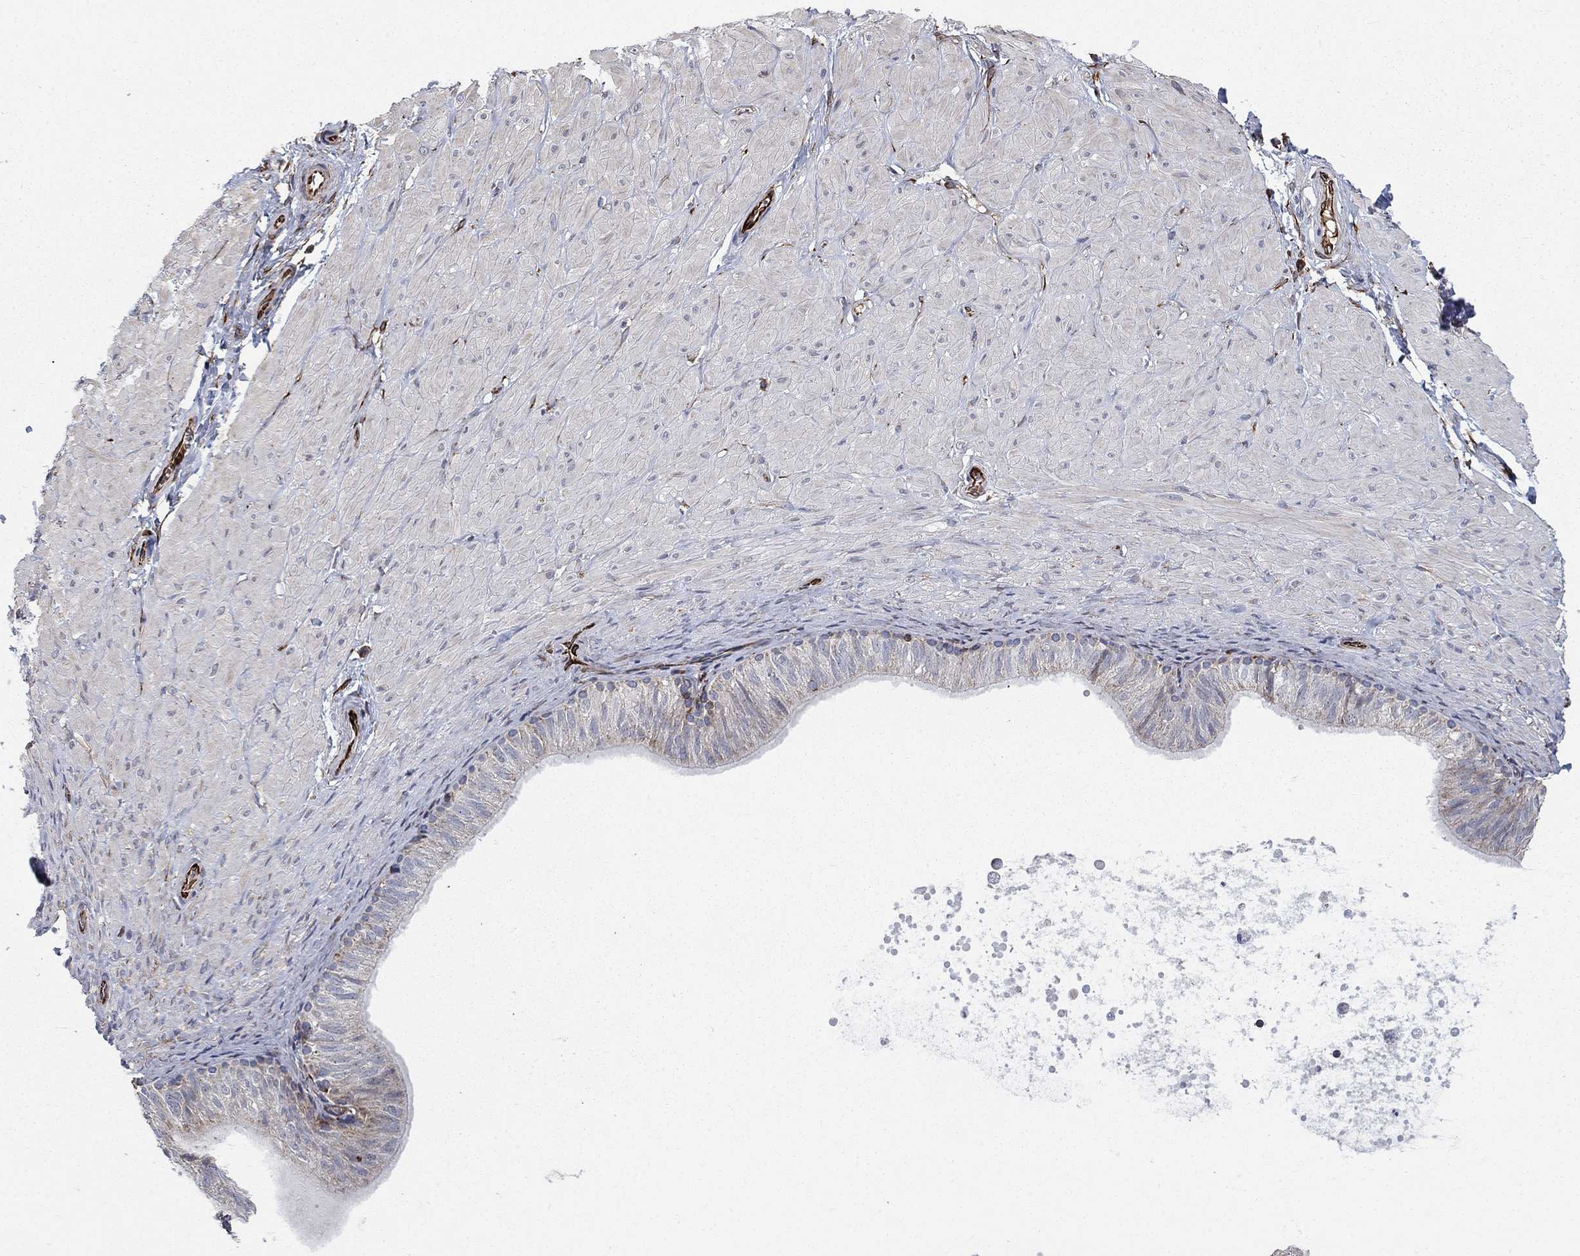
{"staining": {"intensity": "negative", "quantity": "none", "location": "none"}, "tissue": "soft tissue", "cell_type": "Fibroblasts", "image_type": "normal", "snomed": [{"axis": "morphology", "description": "Normal tissue, NOS"}, {"axis": "topography", "description": "Smooth muscle"}, {"axis": "topography", "description": "Peripheral nerve tissue"}], "caption": "Benign soft tissue was stained to show a protein in brown. There is no significant staining in fibroblasts.", "gene": "NDUFC1", "patient": {"sex": "male", "age": 22}}